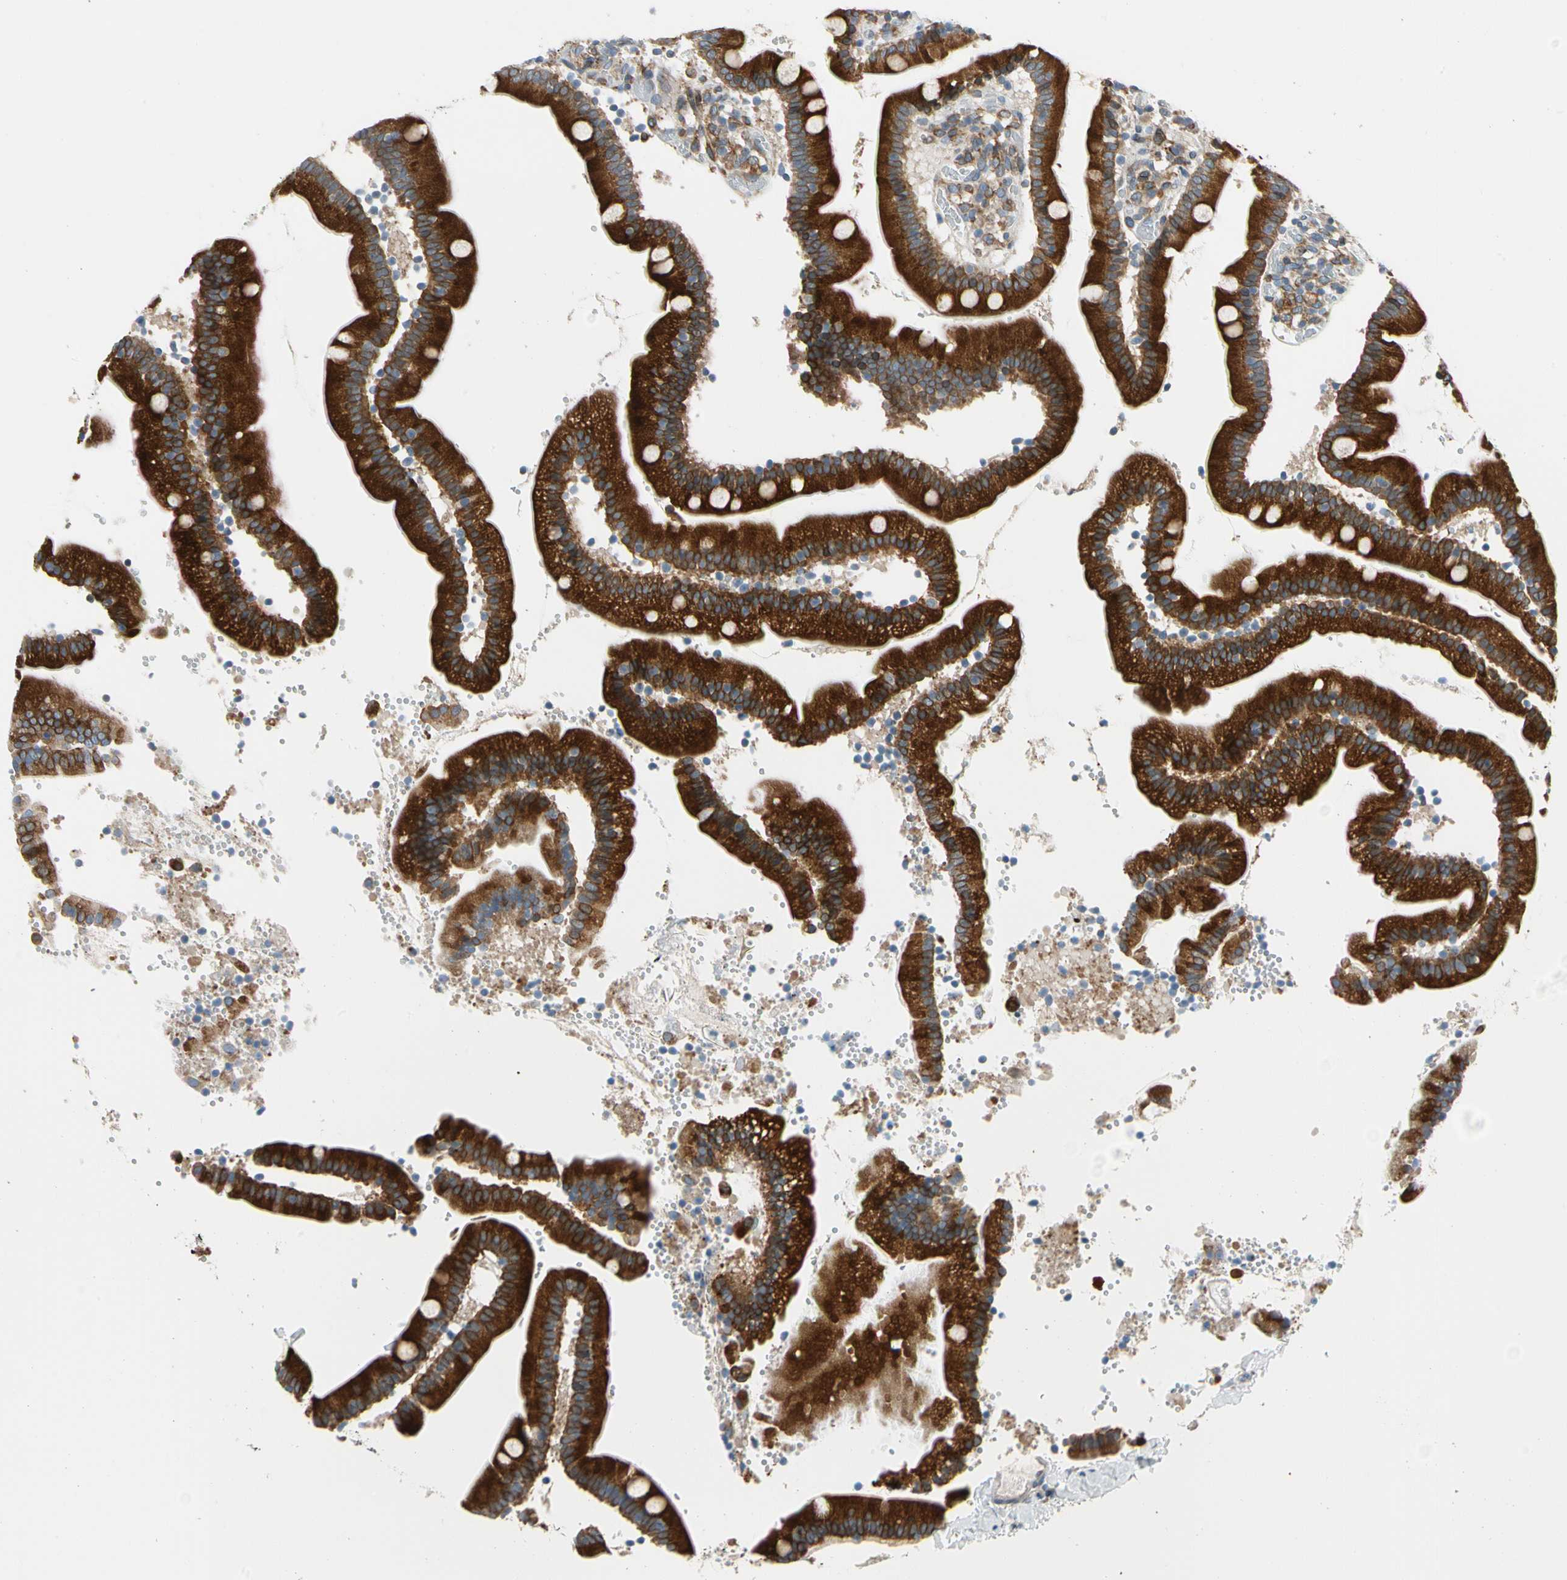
{"staining": {"intensity": "strong", "quantity": ">75%", "location": "cytoplasmic/membranous"}, "tissue": "duodenum", "cell_type": "Glandular cells", "image_type": "normal", "snomed": [{"axis": "morphology", "description": "Normal tissue, NOS"}, {"axis": "topography", "description": "Duodenum"}], "caption": "The photomicrograph exhibits immunohistochemical staining of normal duodenum. There is strong cytoplasmic/membranous expression is seen in about >75% of glandular cells.", "gene": "NUCB1", "patient": {"sex": "male", "age": 66}}